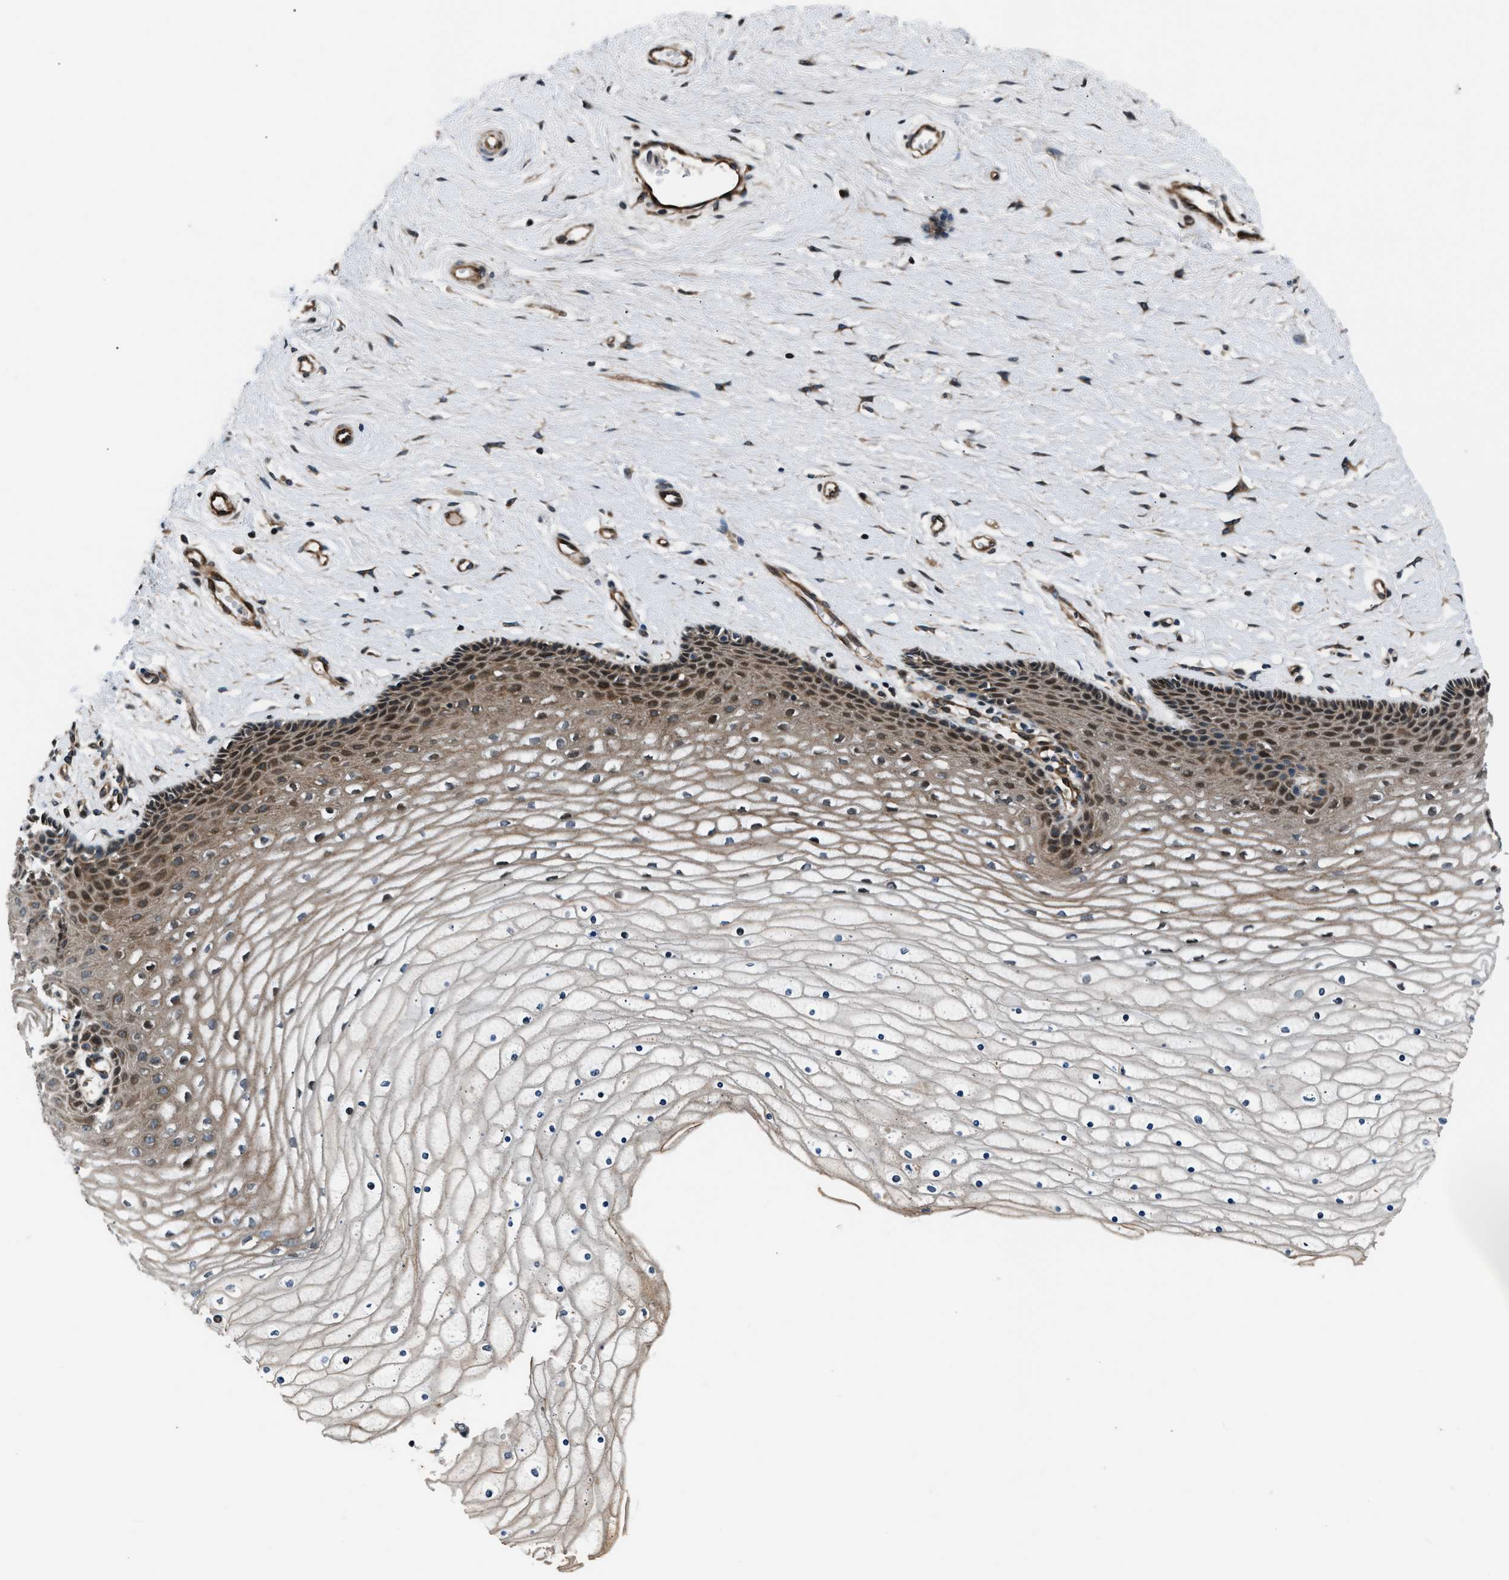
{"staining": {"intensity": "moderate", "quantity": ">75%", "location": "cytoplasmic/membranous,nuclear"}, "tissue": "cervix", "cell_type": "Glandular cells", "image_type": "normal", "snomed": [{"axis": "morphology", "description": "Normal tissue, NOS"}, {"axis": "topography", "description": "Cervix"}], "caption": "Cervix stained for a protein (brown) demonstrates moderate cytoplasmic/membranous,nuclear positive positivity in about >75% of glandular cells.", "gene": "DYNC2I1", "patient": {"sex": "female", "age": 39}}